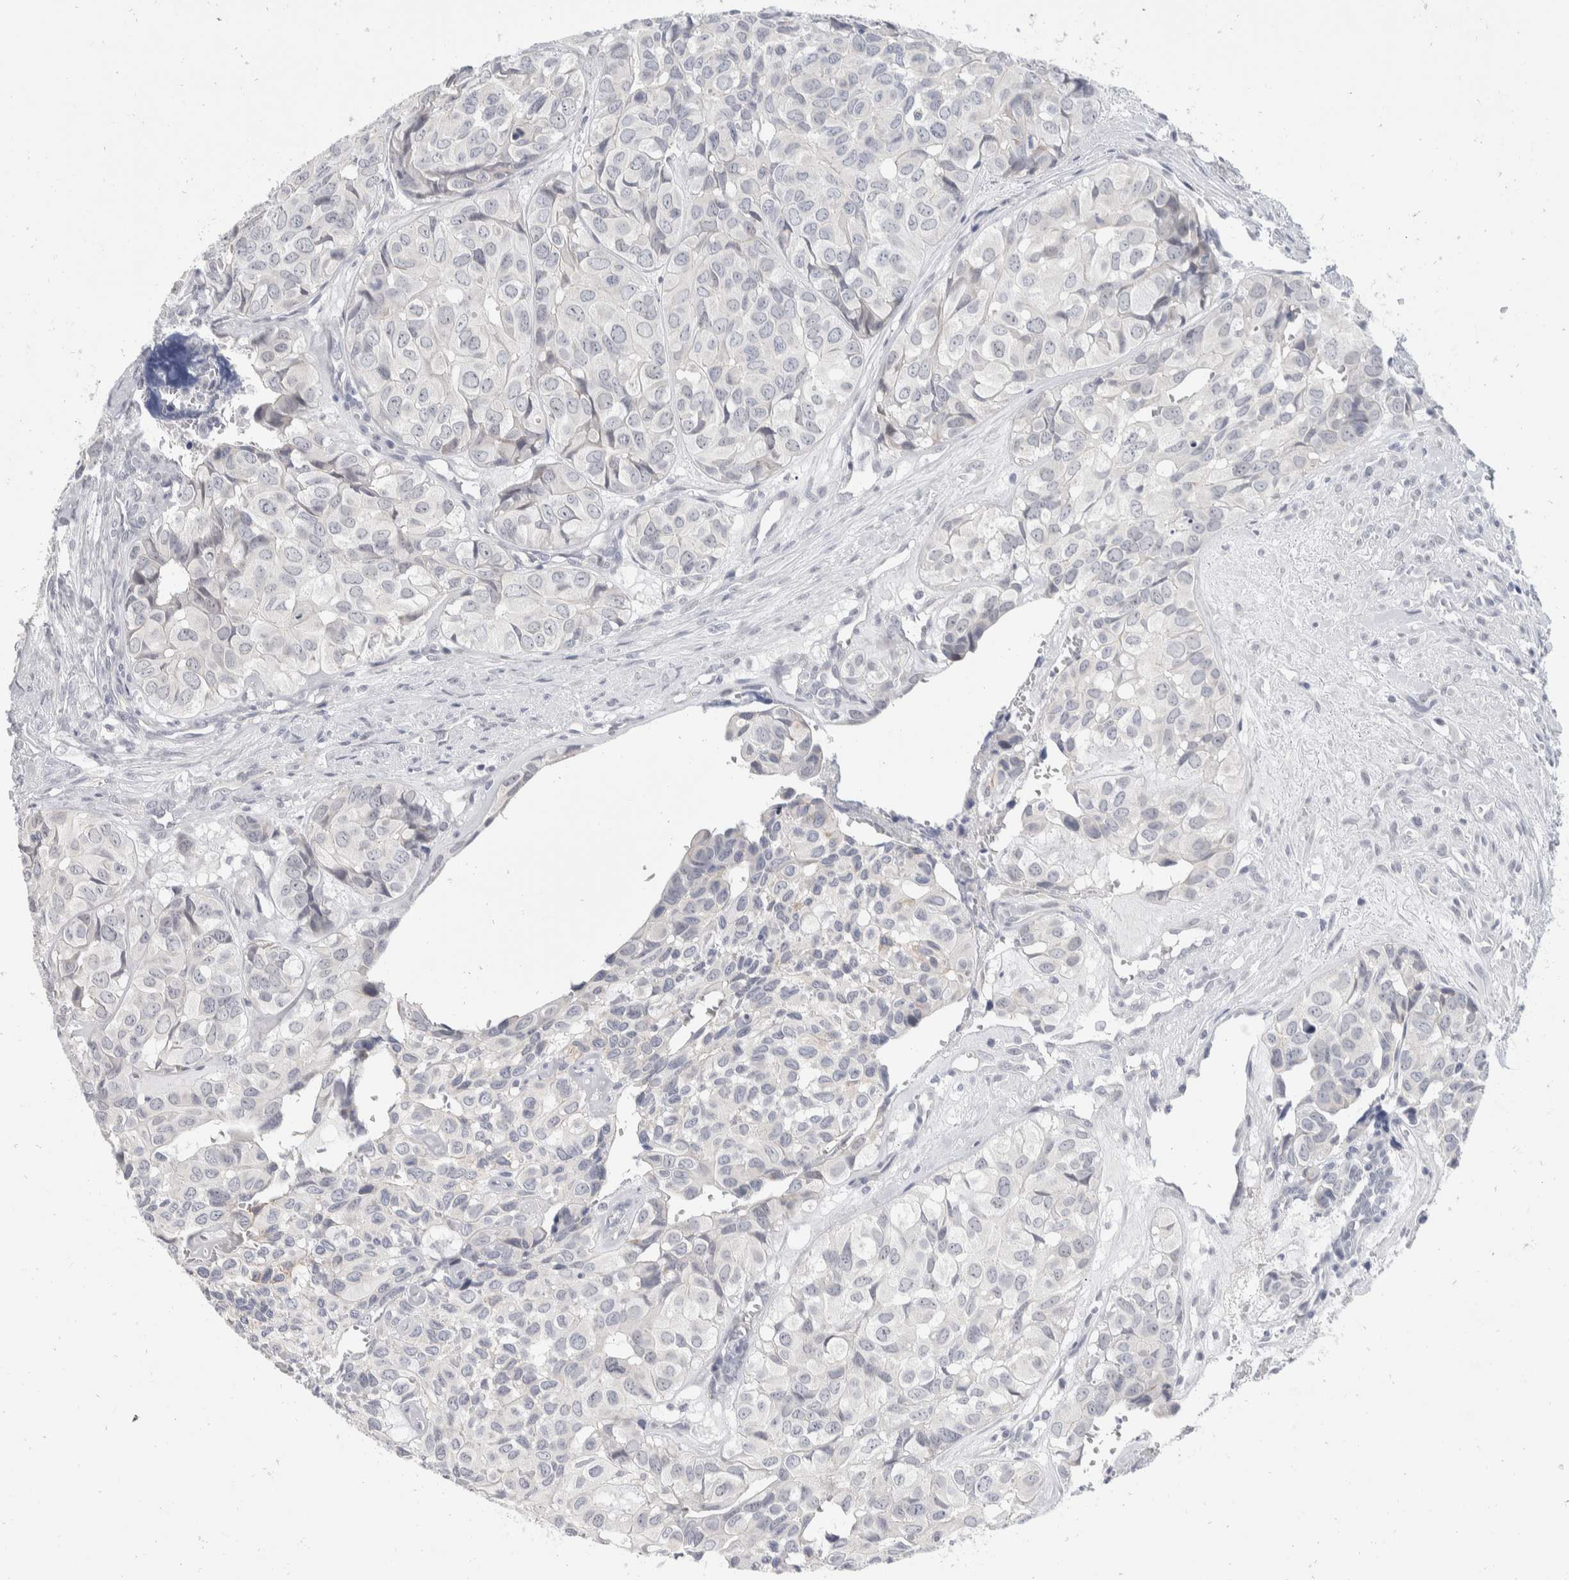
{"staining": {"intensity": "negative", "quantity": "none", "location": "none"}, "tissue": "head and neck cancer", "cell_type": "Tumor cells", "image_type": "cancer", "snomed": [{"axis": "morphology", "description": "Adenocarcinoma, NOS"}, {"axis": "topography", "description": "Salivary gland, NOS"}, {"axis": "topography", "description": "Head-Neck"}], "caption": "Tumor cells show no significant expression in head and neck adenocarcinoma.", "gene": "CATSPERD", "patient": {"sex": "female", "age": 76}}